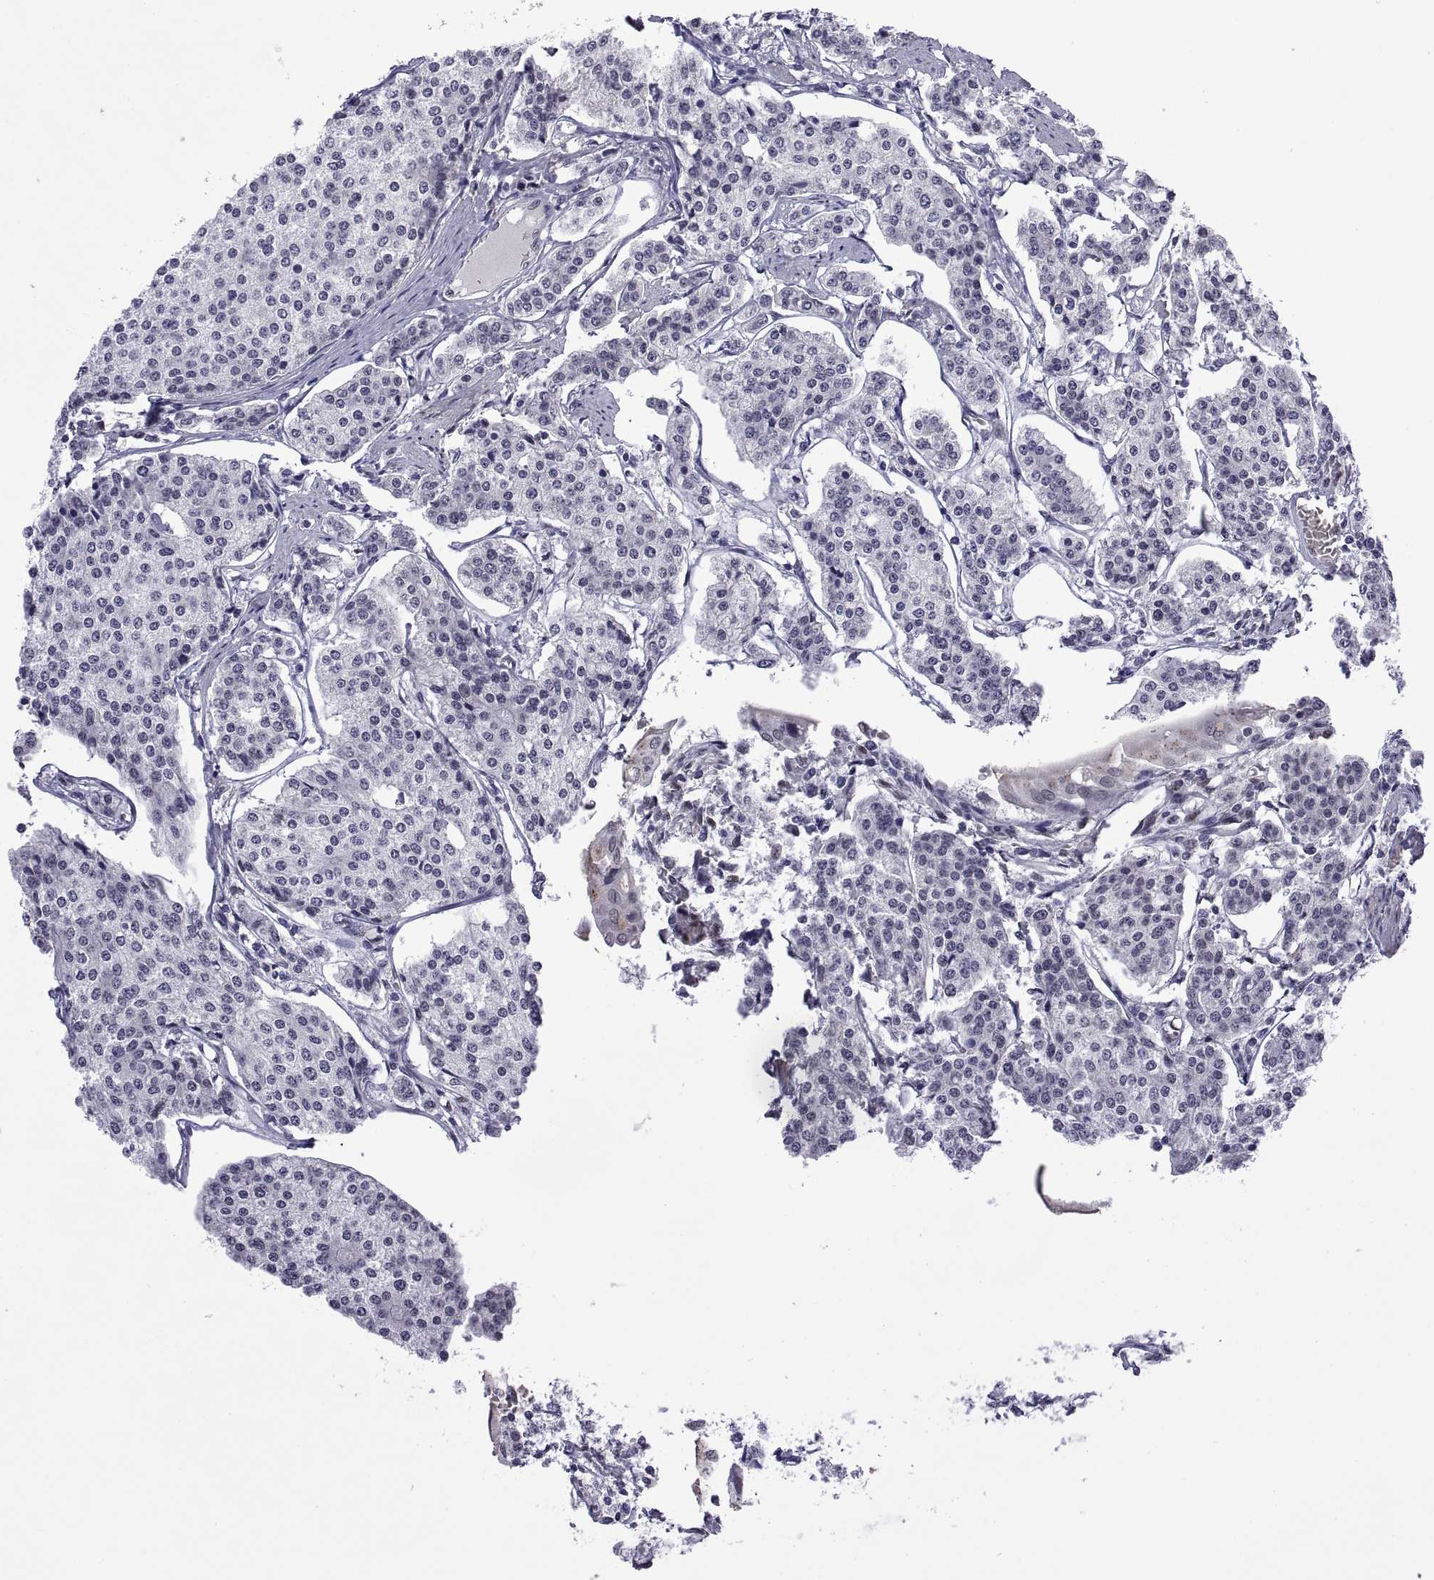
{"staining": {"intensity": "negative", "quantity": "none", "location": "none"}, "tissue": "carcinoid", "cell_type": "Tumor cells", "image_type": "cancer", "snomed": [{"axis": "morphology", "description": "Carcinoid, malignant, NOS"}, {"axis": "topography", "description": "Small intestine"}], "caption": "Immunohistochemical staining of carcinoid (malignant) exhibits no significant positivity in tumor cells.", "gene": "NR4A1", "patient": {"sex": "female", "age": 65}}